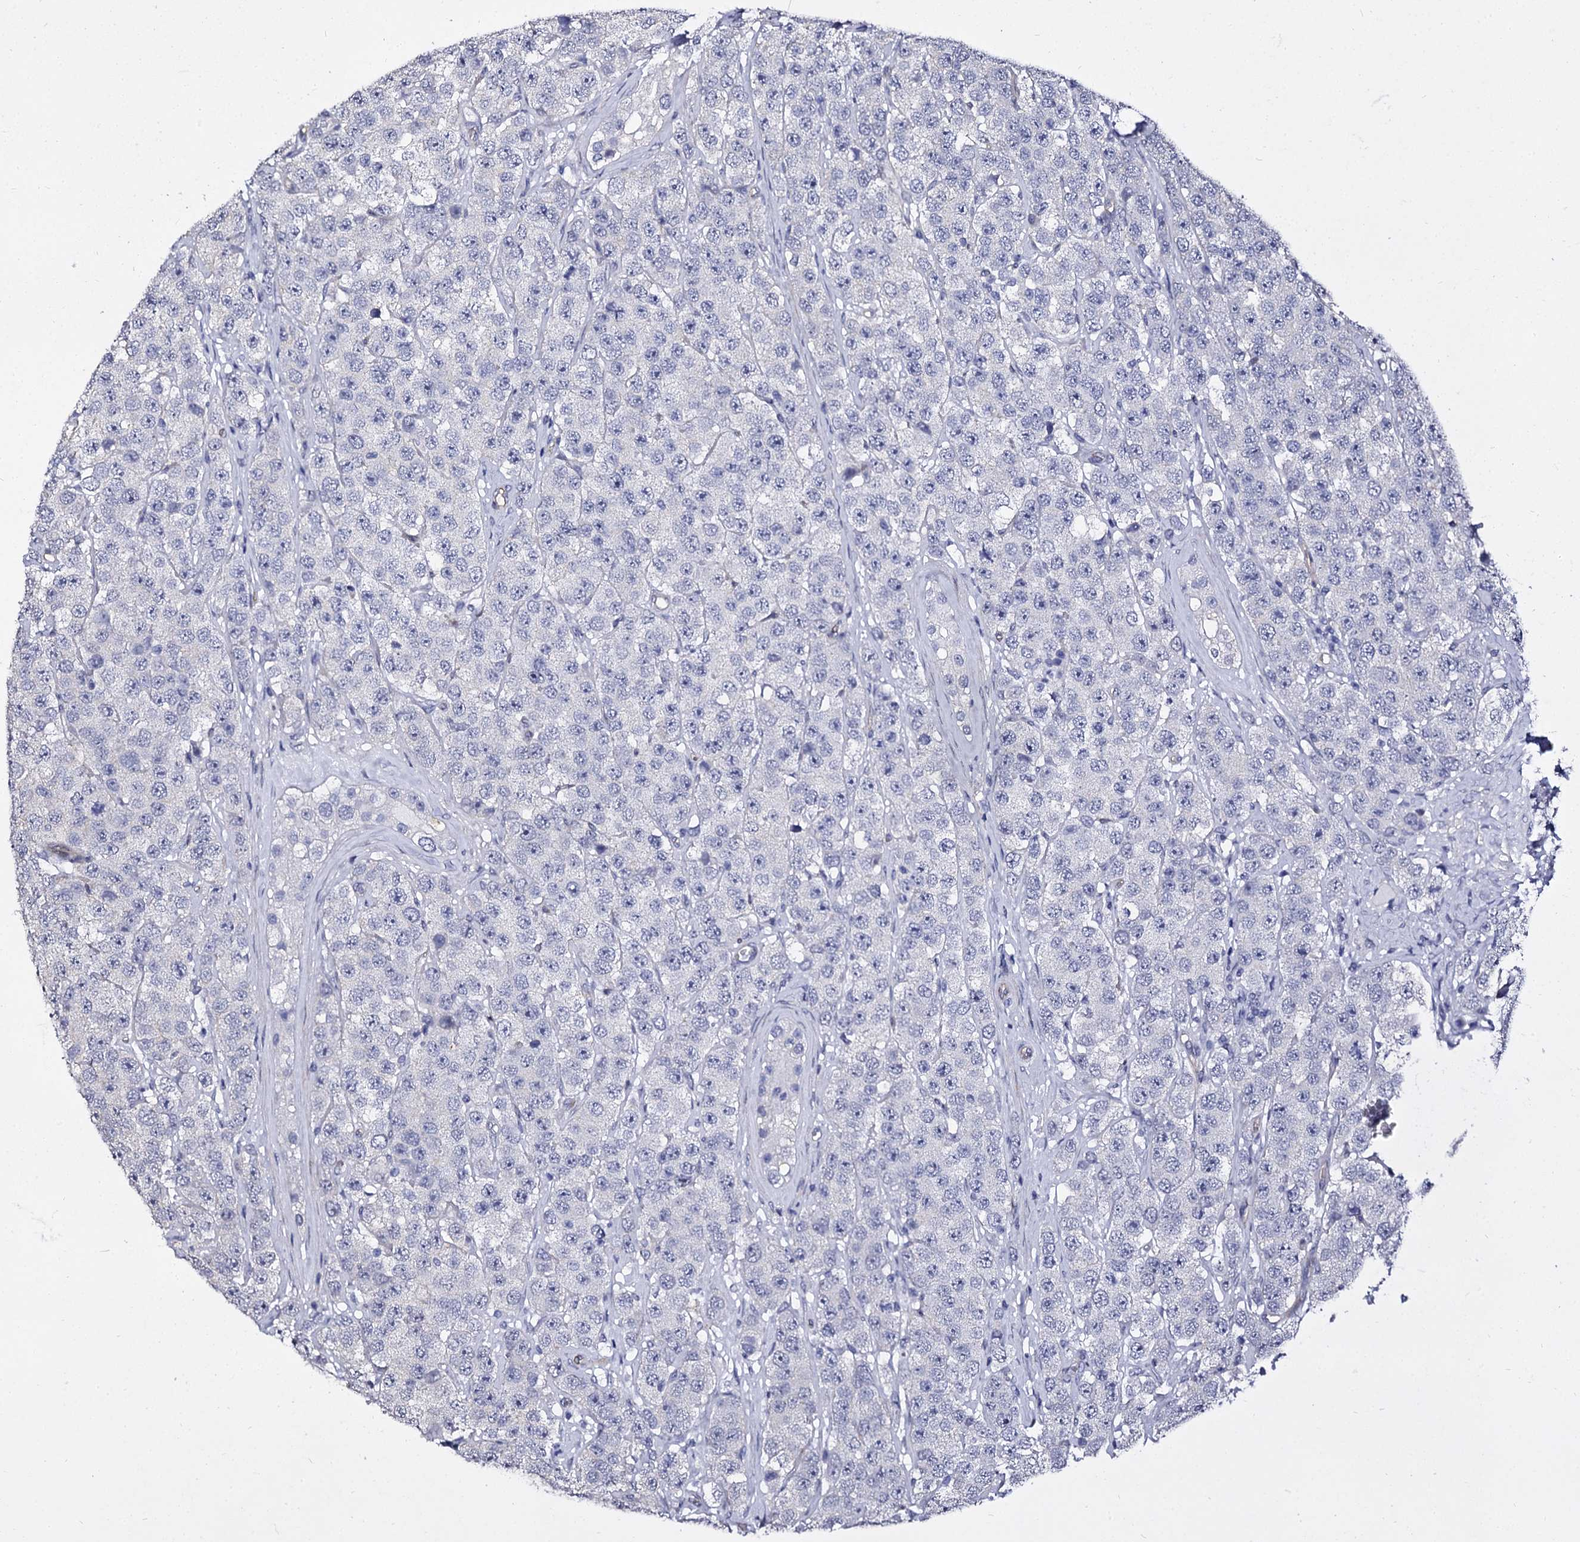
{"staining": {"intensity": "negative", "quantity": "none", "location": "none"}, "tissue": "testis cancer", "cell_type": "Tumor cells", "image_type": "cancer", "snomed": [{"axis": "morphology", "description": "Seminoma, NOS"}, {"axis": "topography", "description": "Testis"}], "caption": "Tumor cells show no significant expression in seminoma (testis).", "gene": "CBFB", "patient": {"sex": "male", "age": 28}}